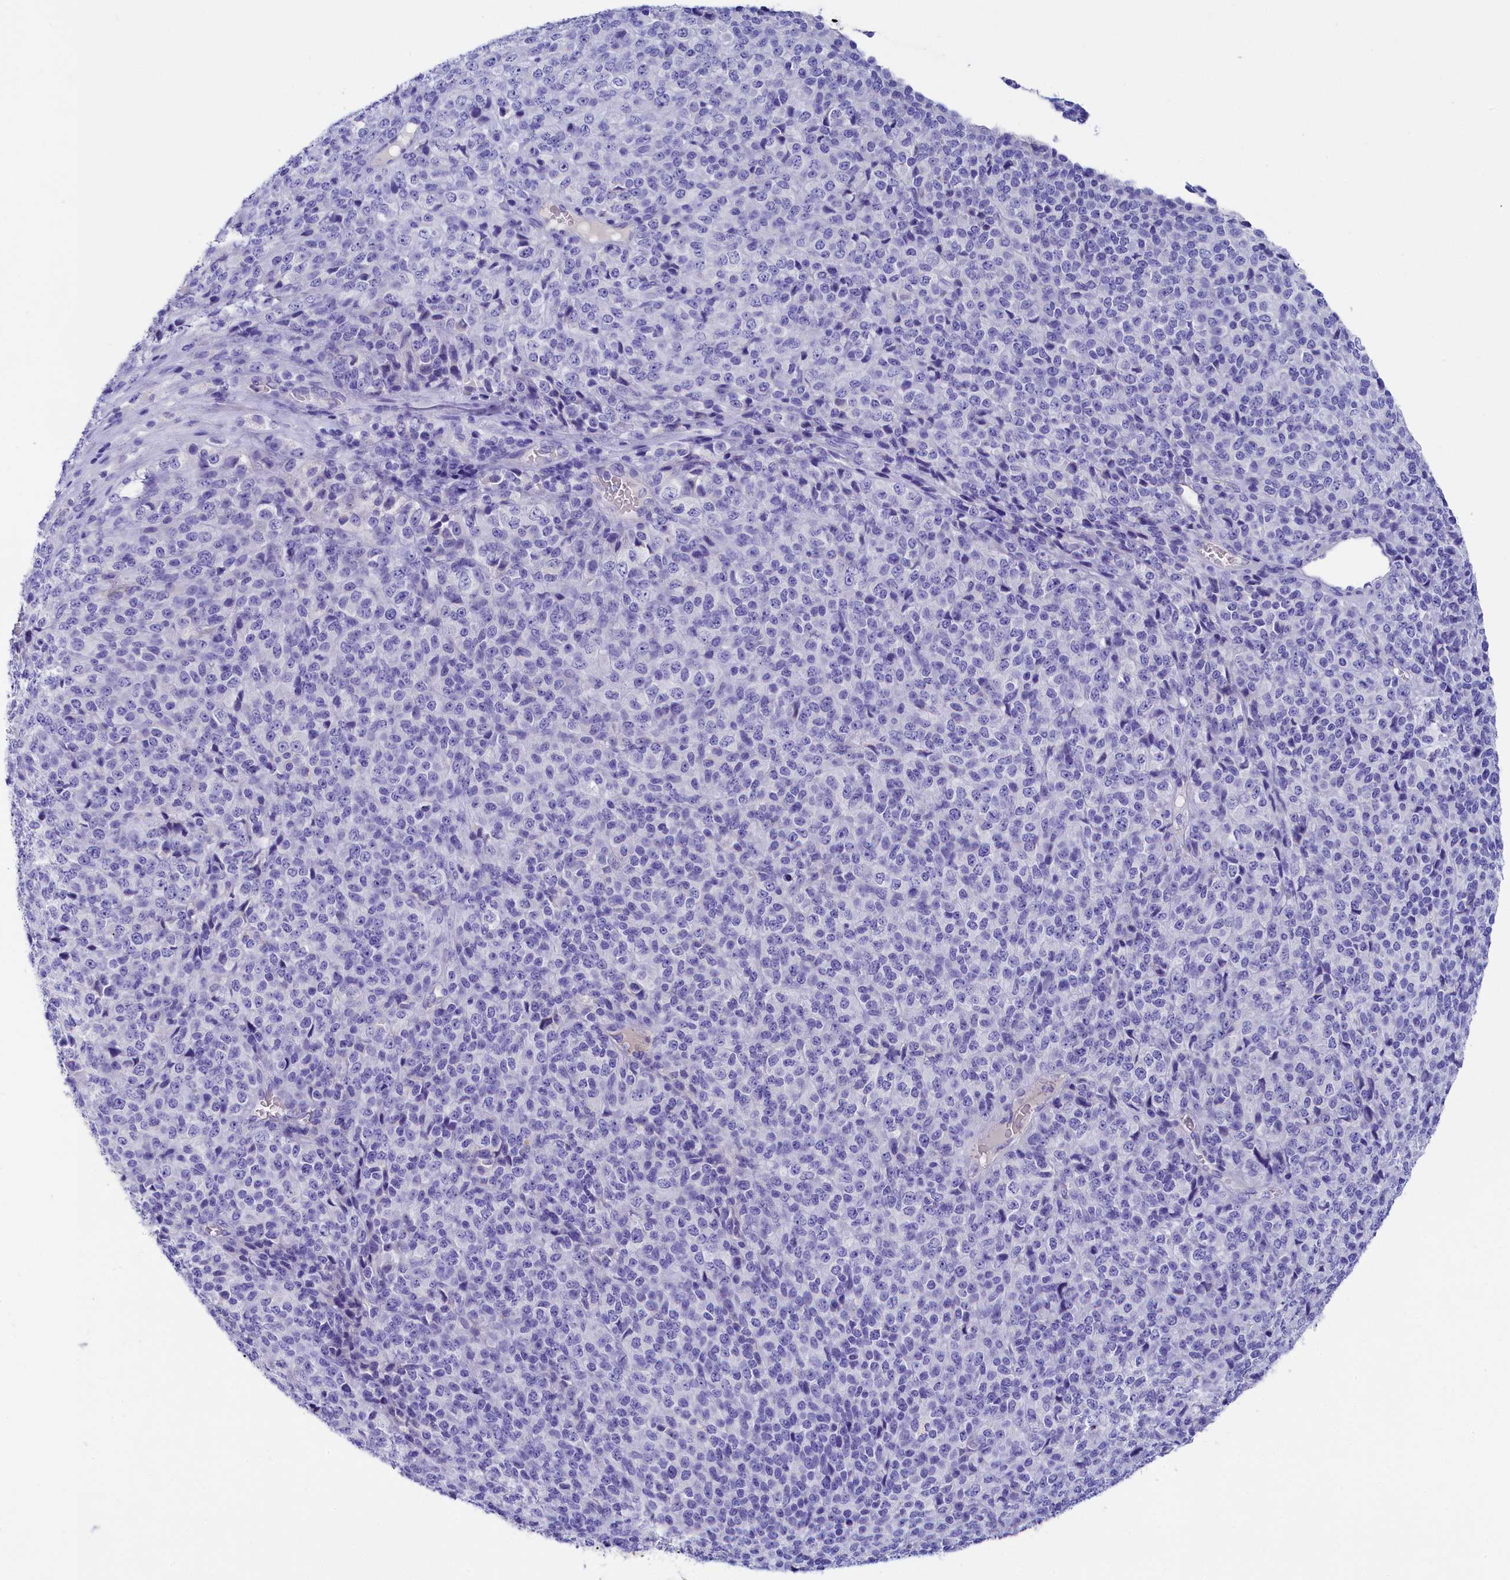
{"staining": {"intensity": "negative", "quantity": "none", "location": "none"}, "tissue": "melanoma", "cell_type": "Tumor cells", "image_type": "cancer", "snomed": [{"axis": "morphology", "description": "Malignant melanoma, Metastatic site"}, {"axis": "topography", "description": "Brain"}], "caption": "Malignant melanoma (metastatic site) stained for a protein using IHC reveals no expression tumor cells.", "gene": "SULT2A1", "patient": {"sex": "female", "age": 56}}